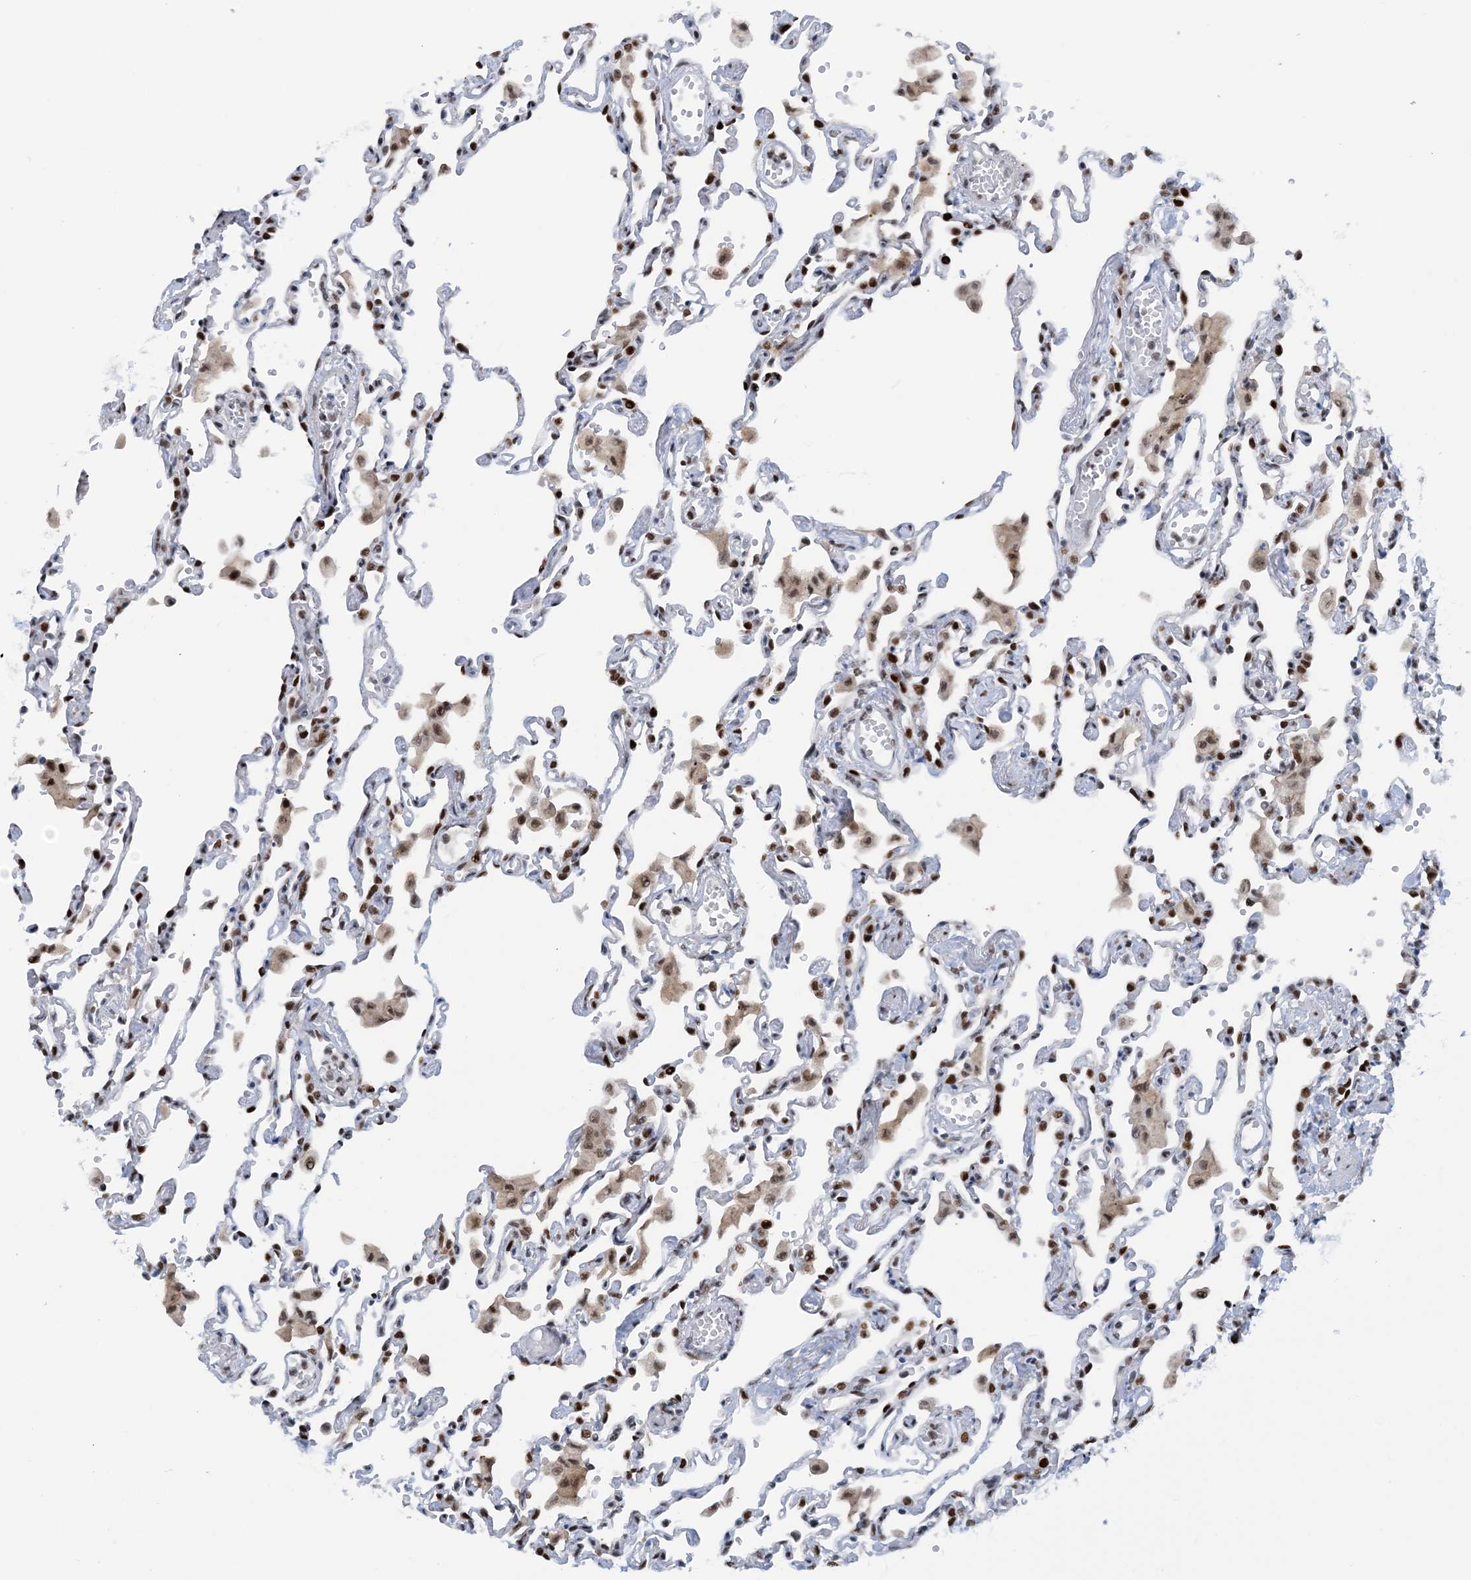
{"staining": {"intensity": "moderate", "quantity": "25%-75%", "location": "nuclear"}, "tissue": "lung", "cell_type": "Alveolar cells", "image_type": "normal", "snomed": [{"axis": "morphology", "description": "Normal tissue, NOS"}, {"axis": "topography", "description": "Bronchus"}, {"axis": "topography", "description": "Lung"}], "caption": "Brown immunohistochemical staining in benign human lung shows moderate nuclear positivity in about 25%-75% of alveolar cells. The staining is performed using DAB (3,3'-diaminobenzidine) brown chromogen to label protein expression. The nuclei are counter-stained blue using hematoxylin.", "gene": "HEMK1", "patient": {"sex": "female", "age": 49}}